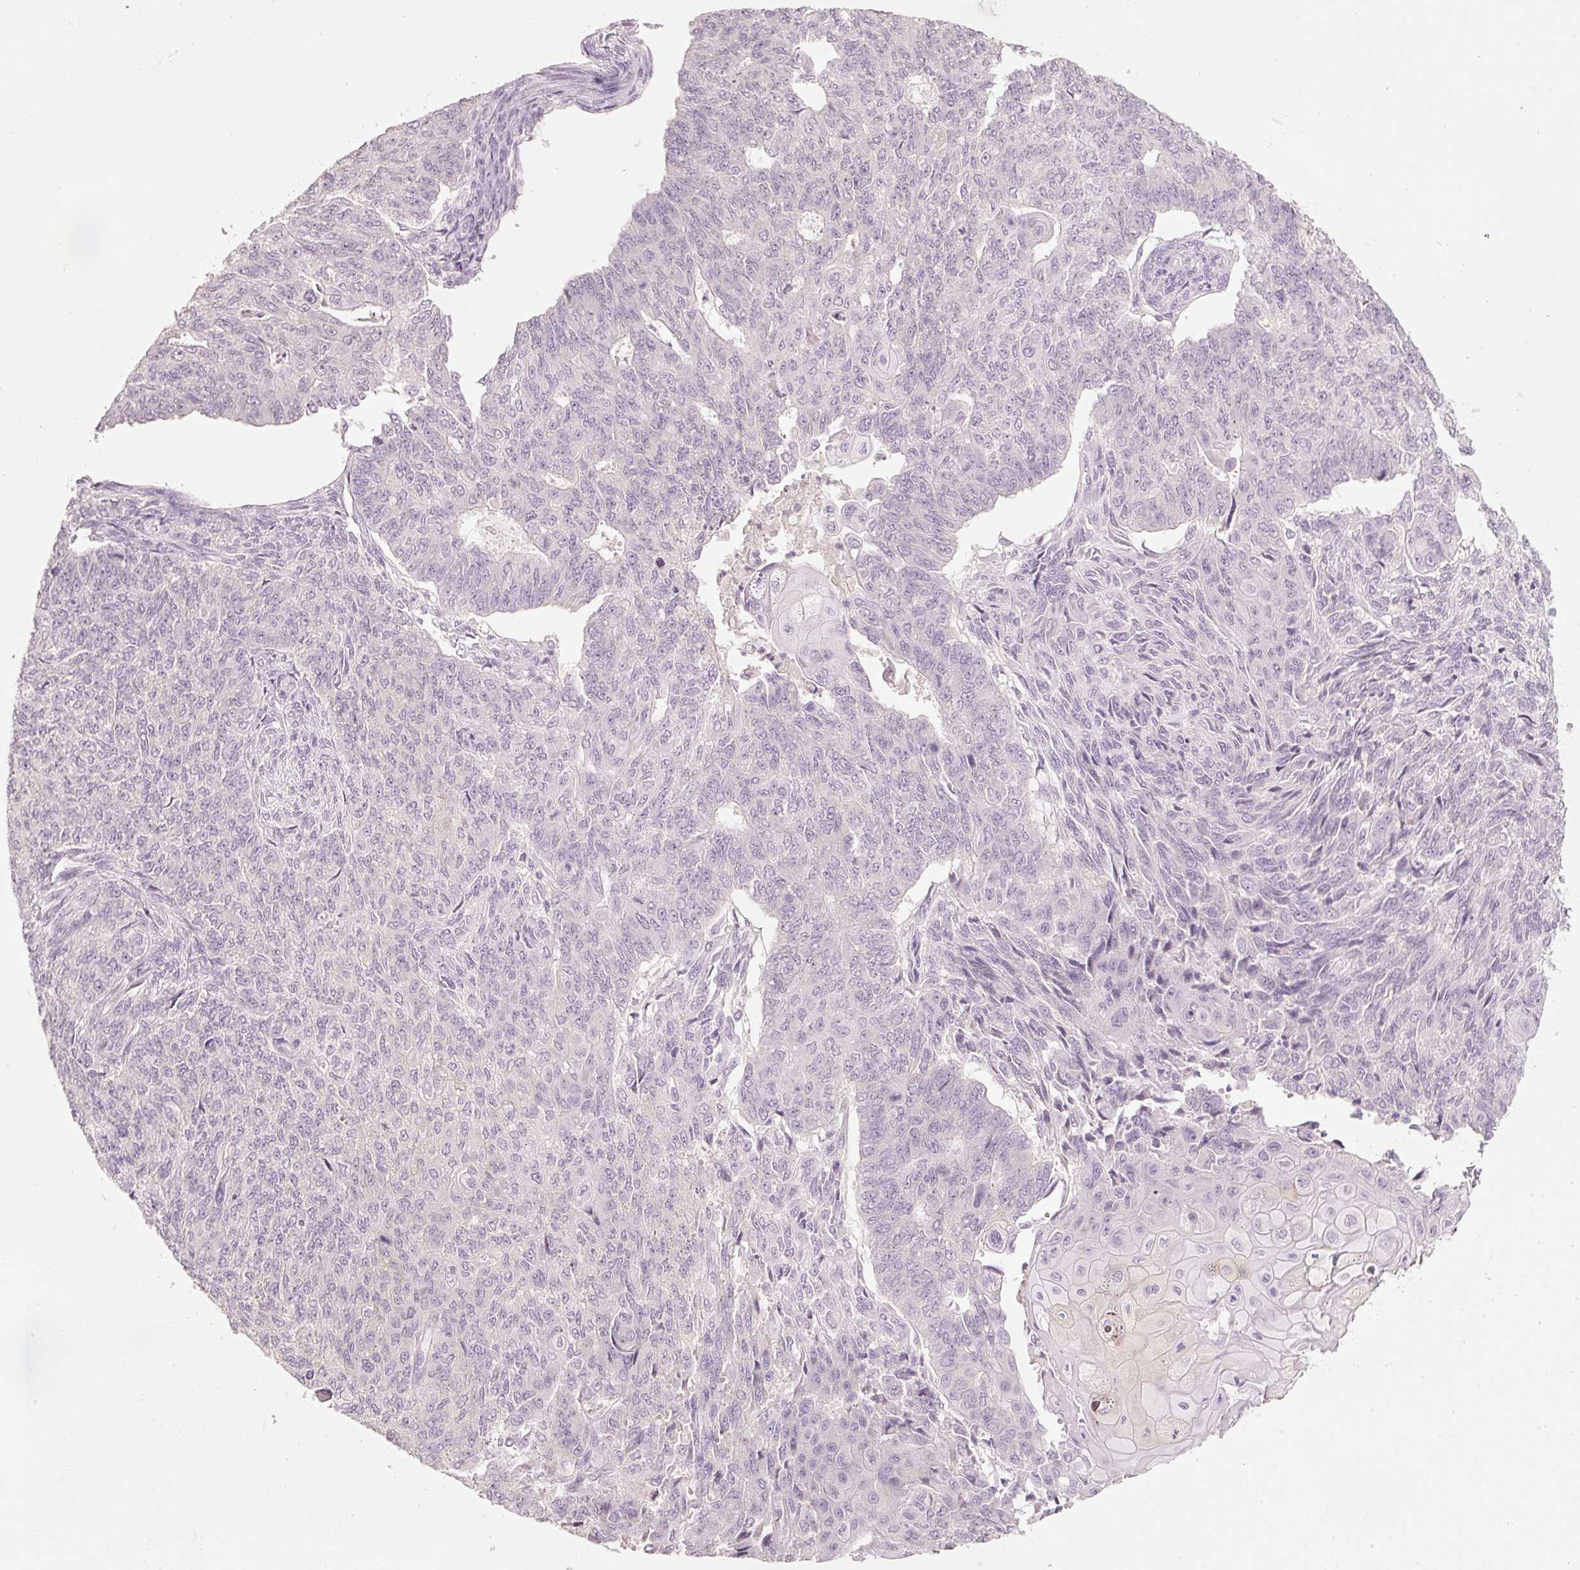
{"staining": {"intensity": "negative", "quantity": "none", "location": "none"}, "tissue": "endometrial cancer", "cell_type": "Tumor cells", "image_type": "cancer", "snomed": [{"axis": "morphology", "description": "Adenocarcinoma, NOS"}, {"axis": "topography", "description": "Endometrium"}], "caption": "This is an IHC image of human endometrial cancer. There is no positivity in tumor cells.", "gene": "STEAP1", "patient": {"sex": "female", "age": 32}}